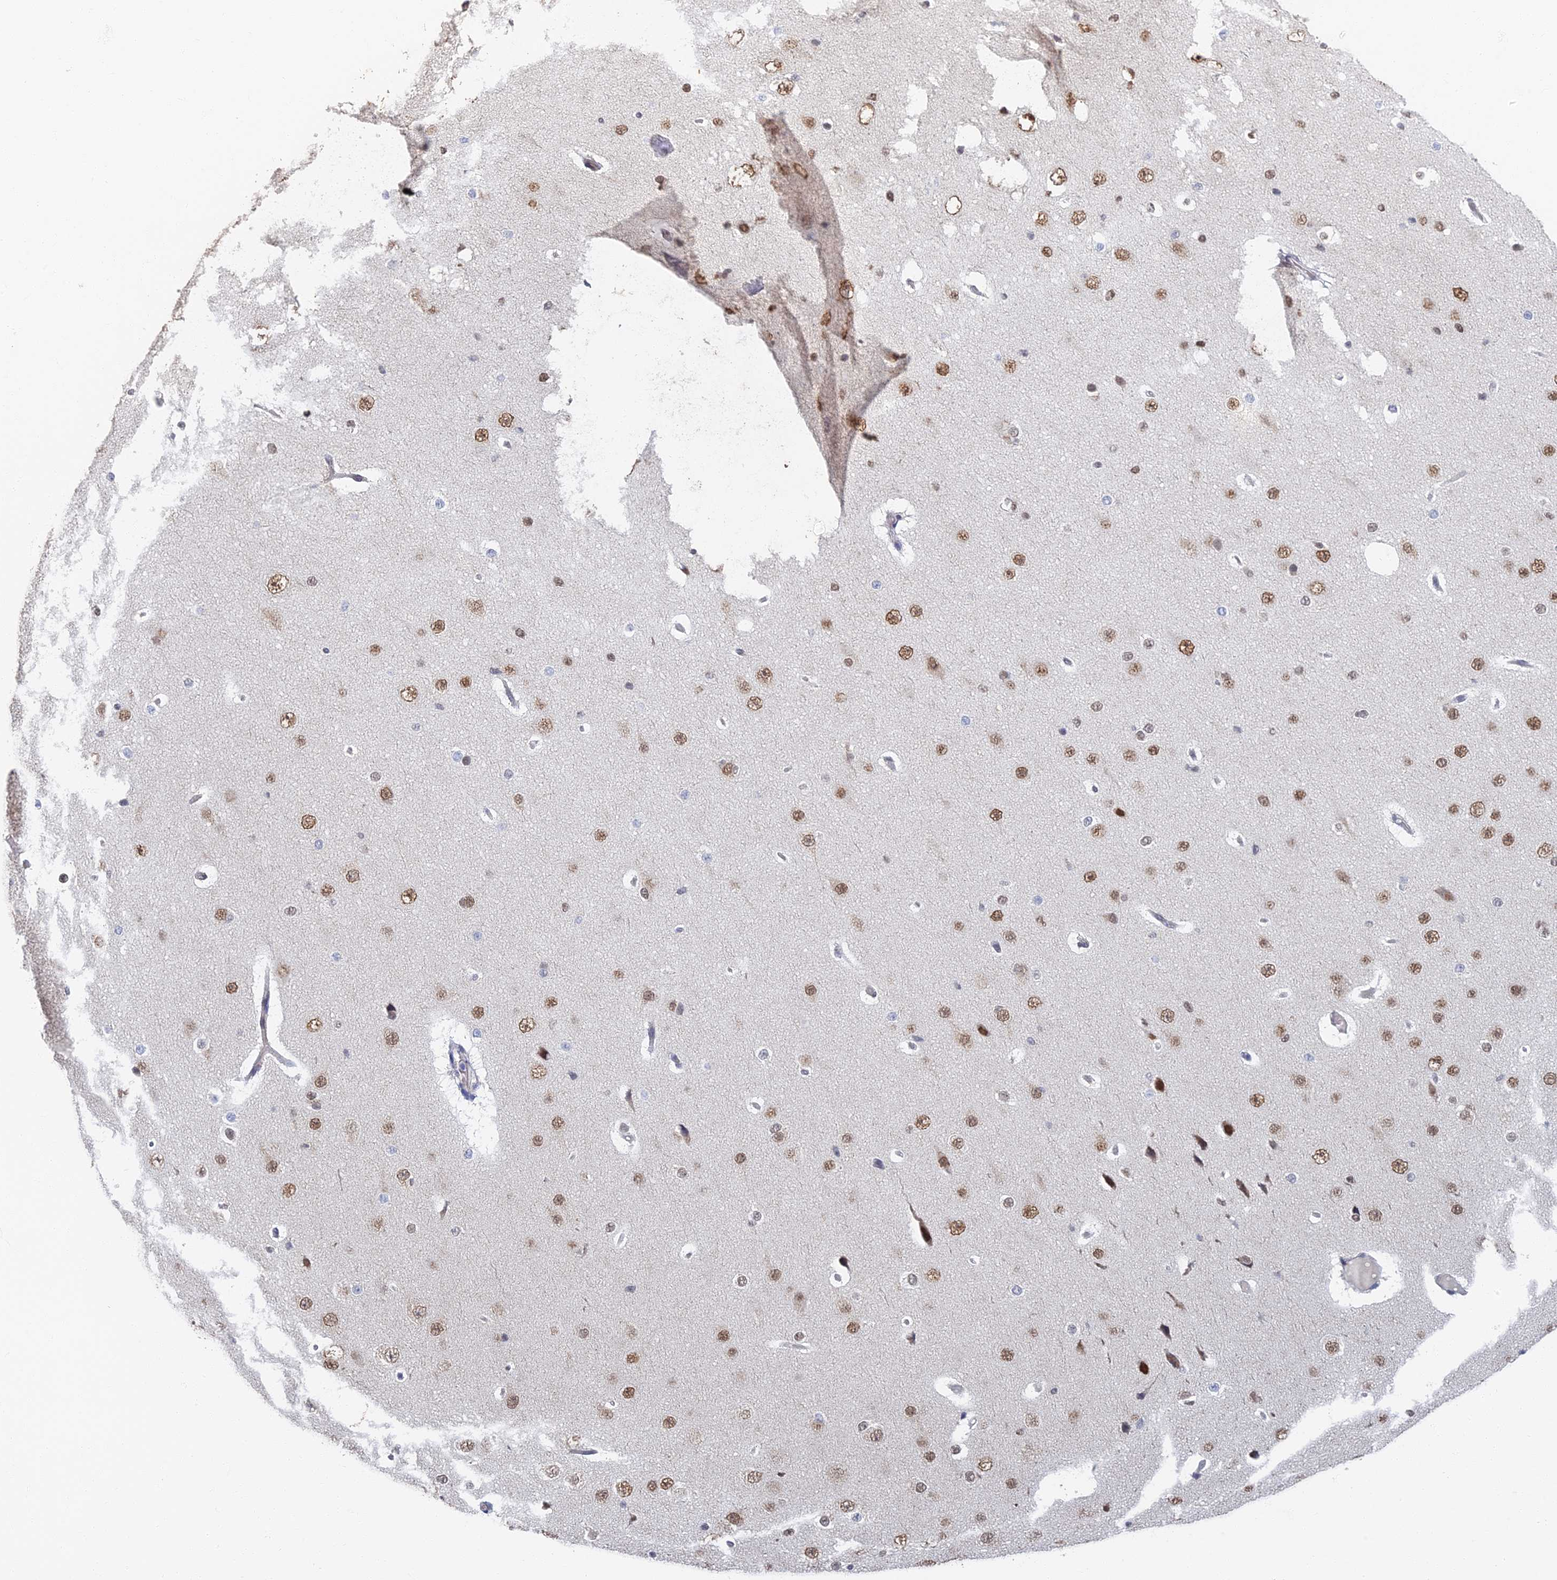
{"staining": {"intensity": "negative", "quantity": "none", "location": "none"}, "tissue": "cerebral cortex", "cell_type": "Endothelial cells", "image_type": "normal", "snomed": [{"axis": "morphology", "description": "Normal tissue, NOS"}, {"axis": "morphology", "description": "Developmental malformation"}, {"axis": "topography", "description": "Cerebral cortex"}], "caption": "Immunohistochemistry micrograph of unremarkable cerebral cortex: human cerebral cortex stained with DAB (3,3'-diaminobenzidine) exhibits no significant protein expression in endothelial cells.", "gene": "GPATCH1", "patient": {"sex": "female", "age": 30}}